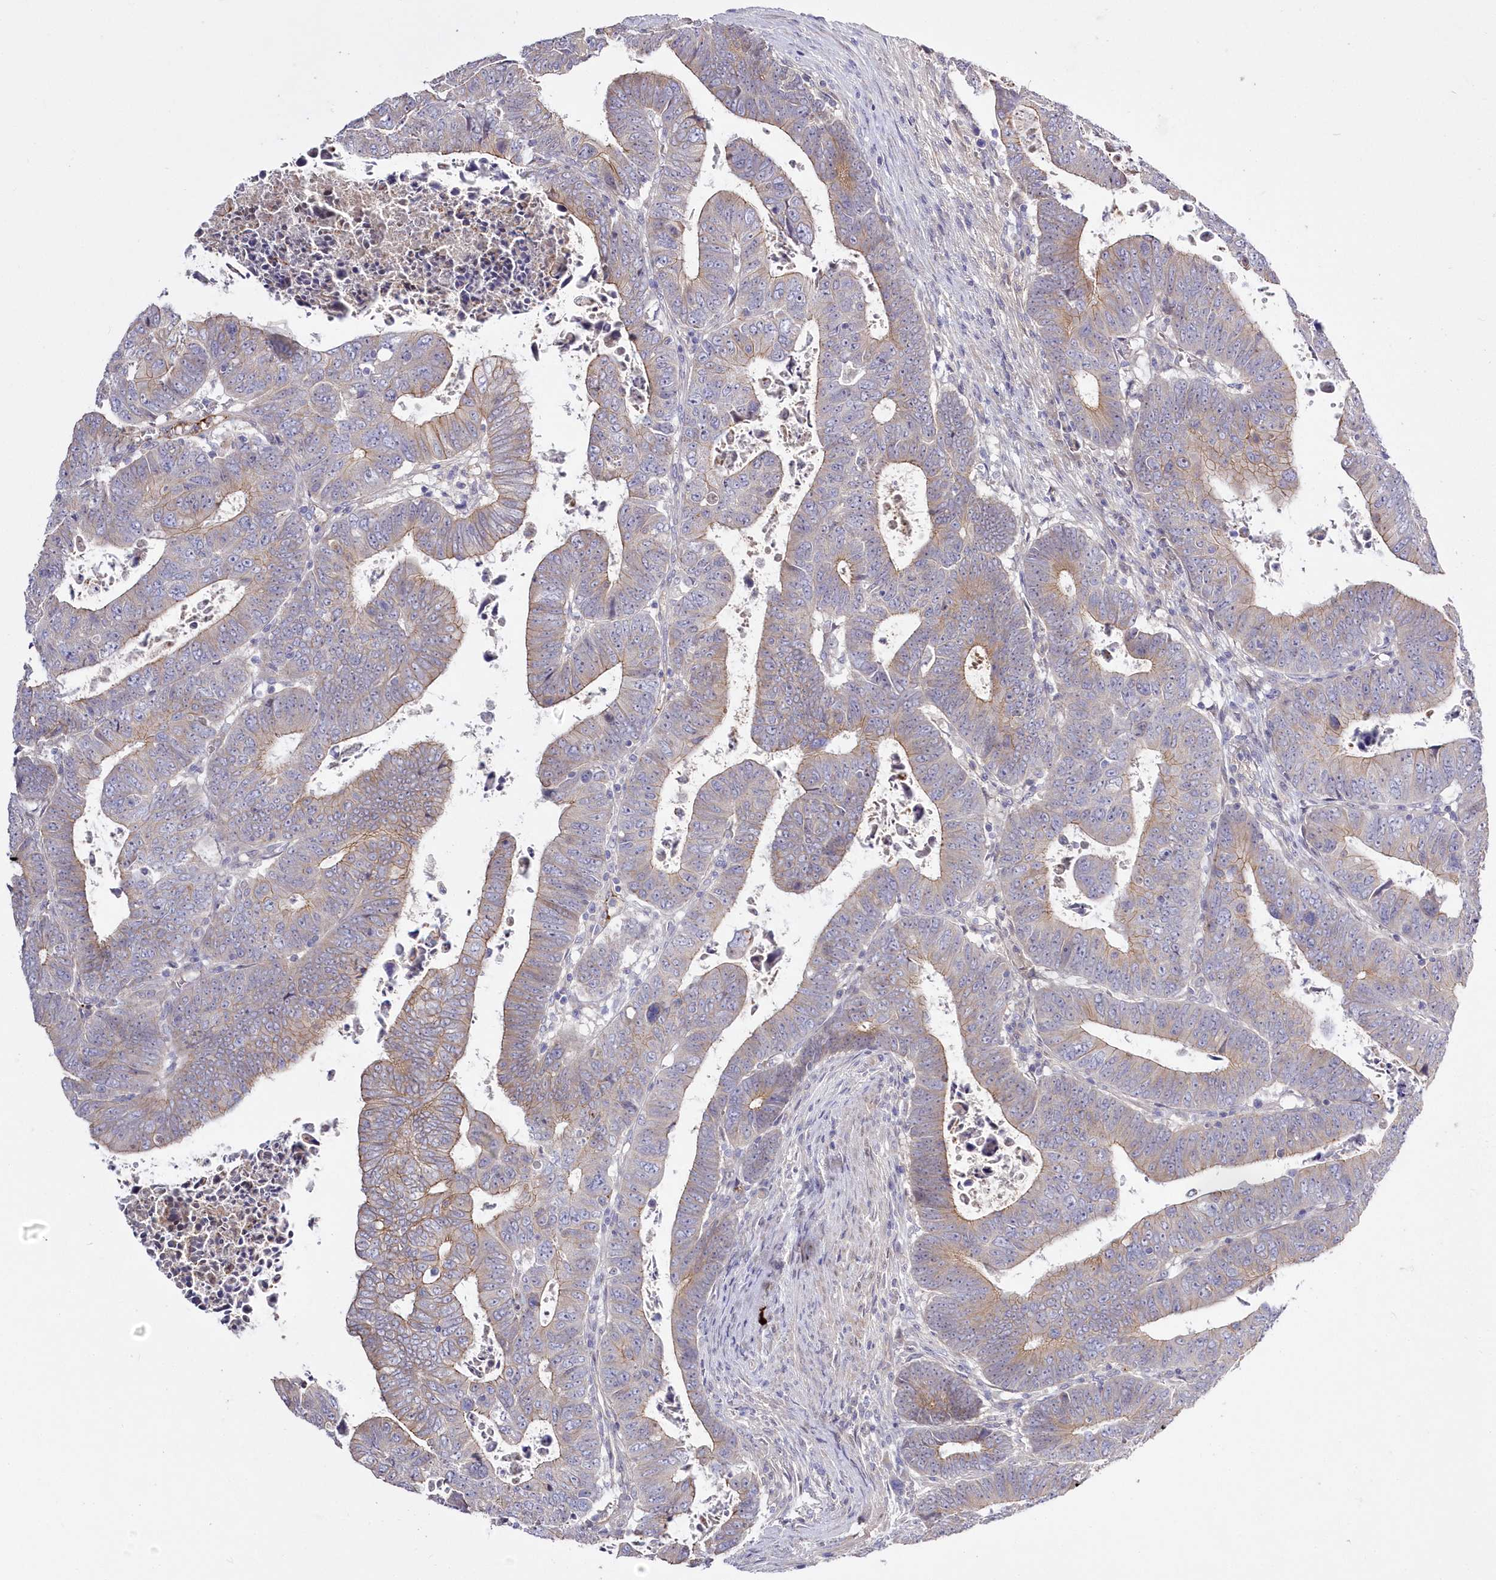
{"staining": {"intensity": "weak", "quantity": "25%-75%", "location": "cytoplasmic/membranous"}, "tissue": "colorectal cancer", "cell_type": "Tumor cells", "image_type": "cancer", "snomed": [{"axis": "morphology", "description": "Normal tissue, NOS"}, {"axis": "morphology", "description": "Adenocarcinoma, NOS"}, {"axis": "topography", "description": "Rectum"}], "caption": "This histopathology image reveals colorectal cancer stained with IHC to label a protein in brown. The cytoplasmic/membranous of tumor cells show weak positivity for the protein. Nuclei are counter-stained blue.", "gene": "WBP1L", "patient": {"sex": "female", "age": 65}}